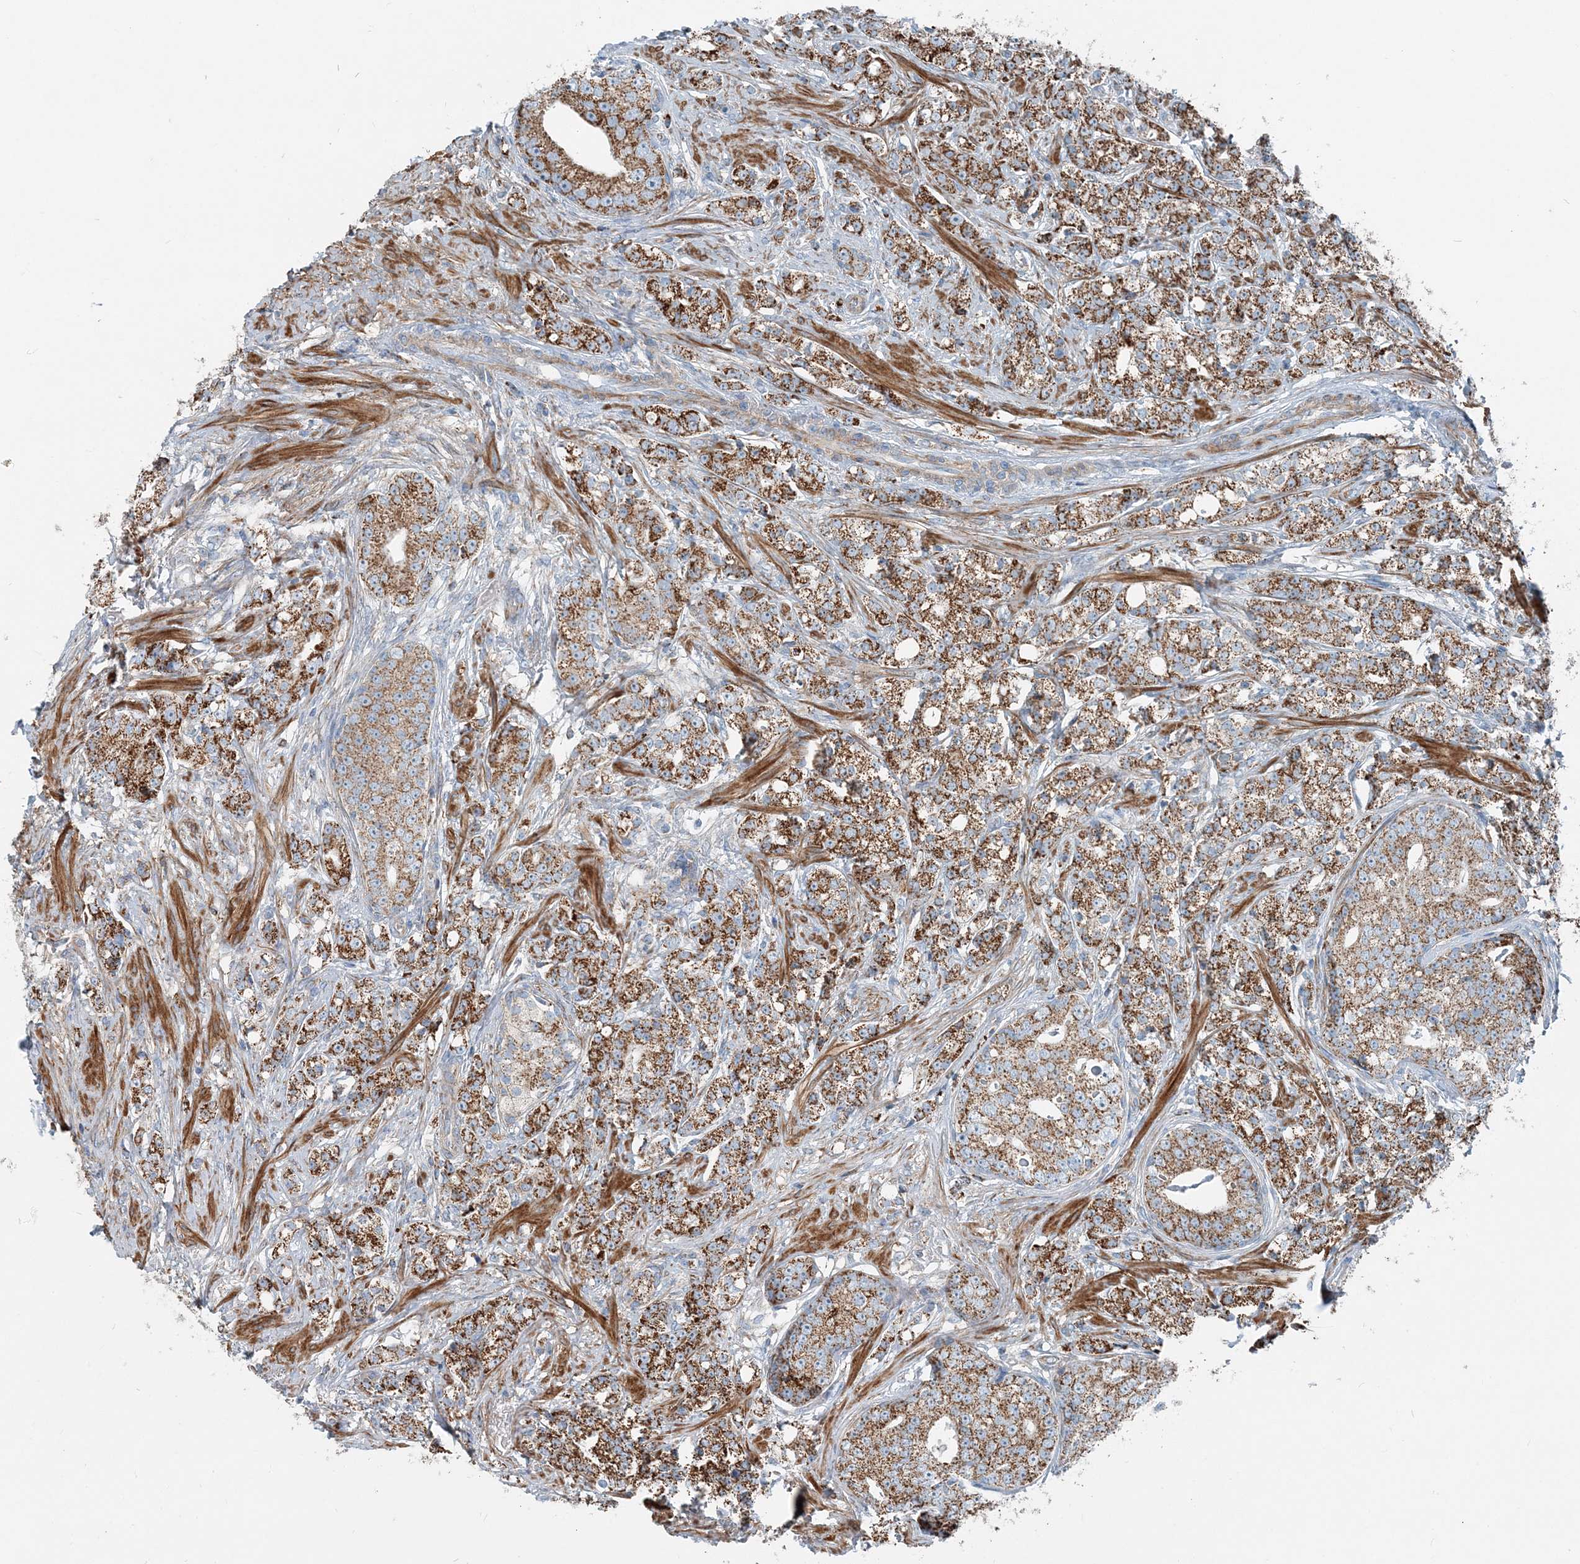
{"staining": {"intensity": "moderate", "quantity": ">75%", "location": "cytoplasmic/membranous"}, "tissue": "prostate cancer", "cell_type": "Tumor cells", "image_type": "cancer", "snomed": [{"axis": "morphology", "description": "Adenocarcinoma, High grade"}, {"axis": "topography", "description": "Prostate"}], "caption": "Prostate cancer (high-grade adenocarcinoma) stained with a protein marker demonstrates moderate staining in tumor cells.", "gene": "INTU", "patient": {"sex": "male", "age": 69}}